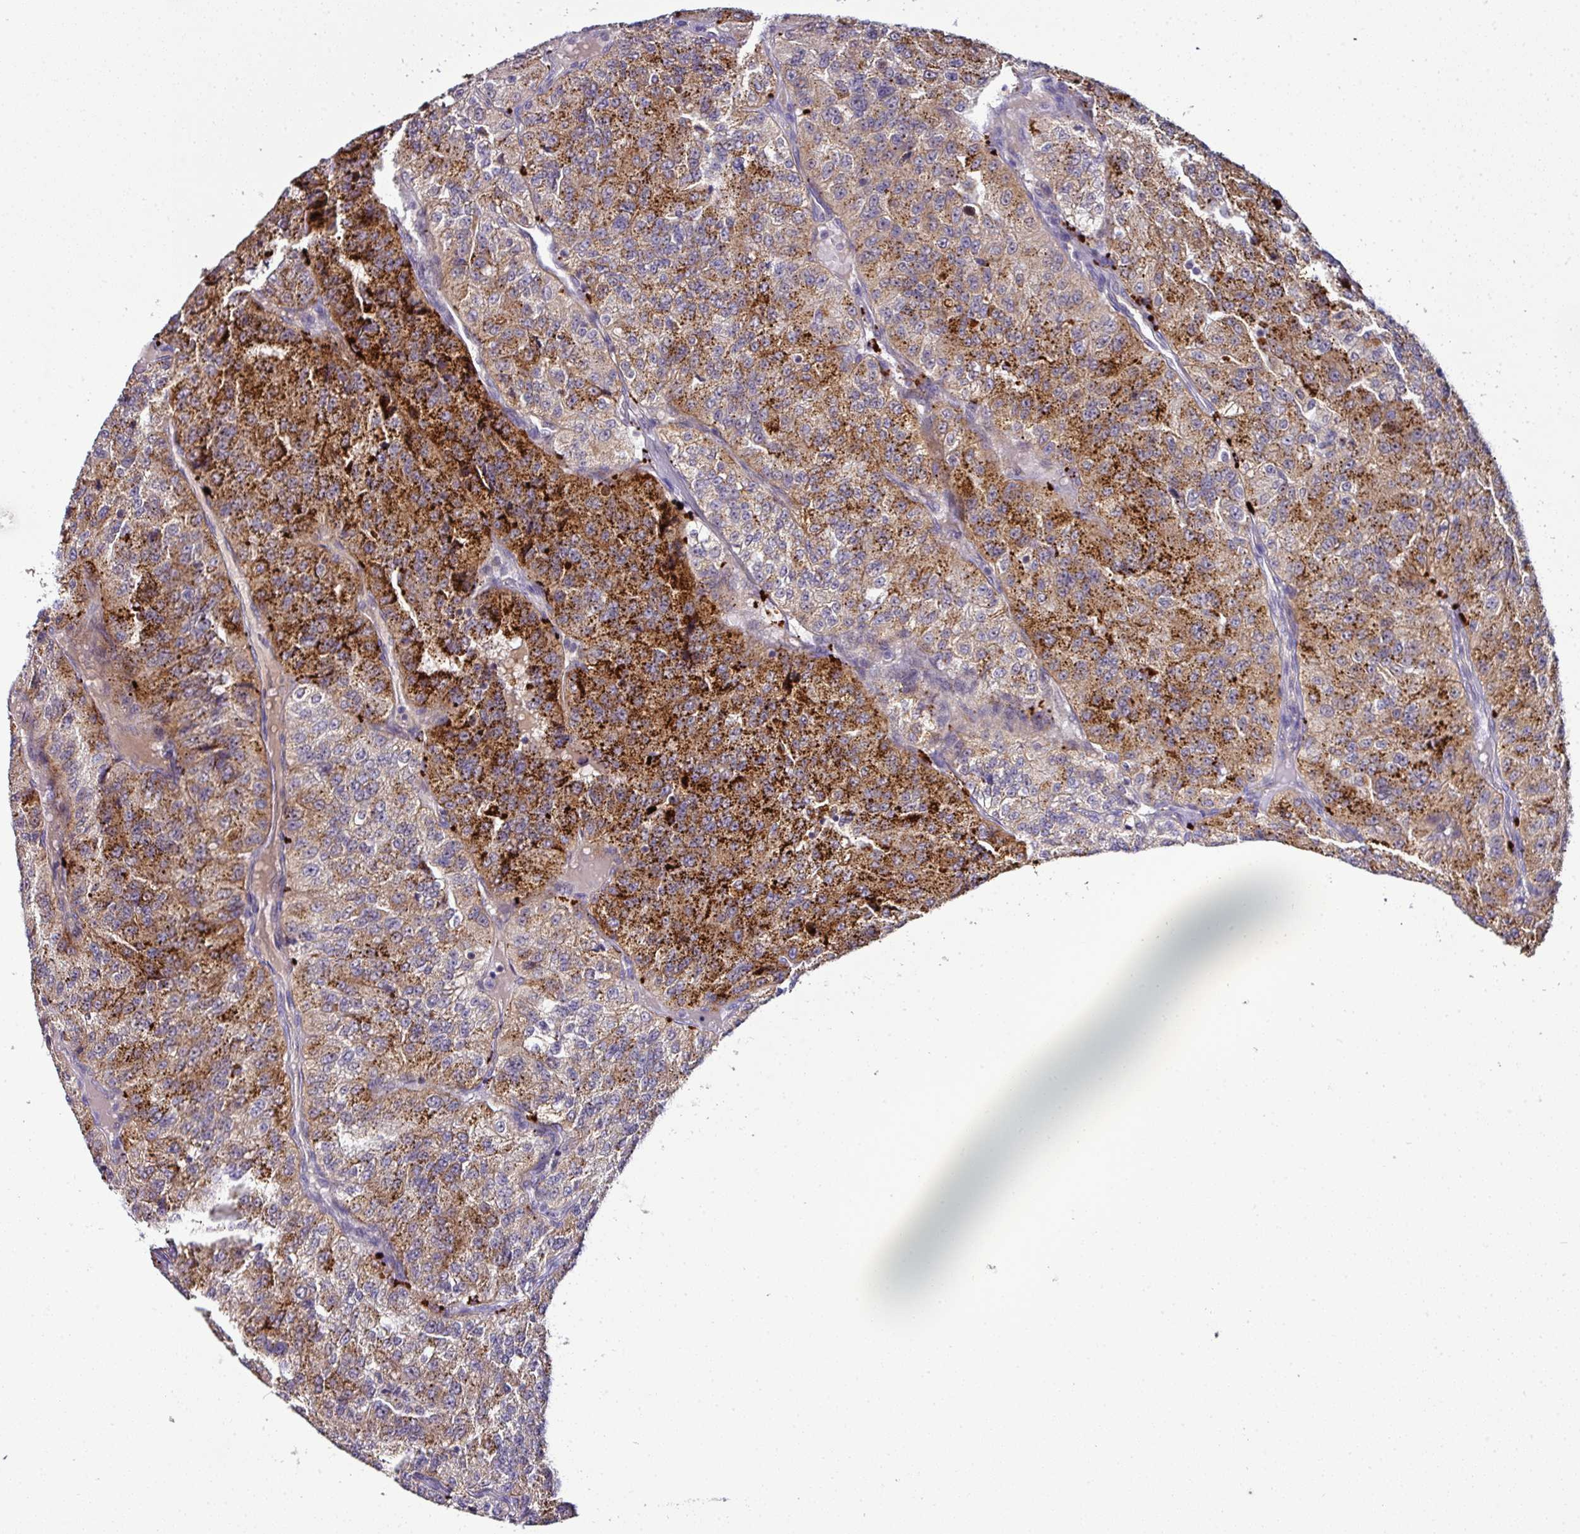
{"staining": {"intensity": "strong", "quantity": "25%-75%", "location": "cytoplasmic/membranous"}, "tissue": "renal cancer", "cell_type": "Tumor cells", "image_type": "cancer", "snomed": [{"axis": "morphology", "description": "Adenocarcinoma, NOS"}, {"axis": "topography", "description": "Kidney"}], "caption": "This histopathology image reveals IHC staining of renal adenocarcinoma, with high strong cytoplasmic/membranous positivity in approximately 25%-75% of tumor cells.", "gene": "NAPSA", "patient": {"sex": "female", "age": 63}}